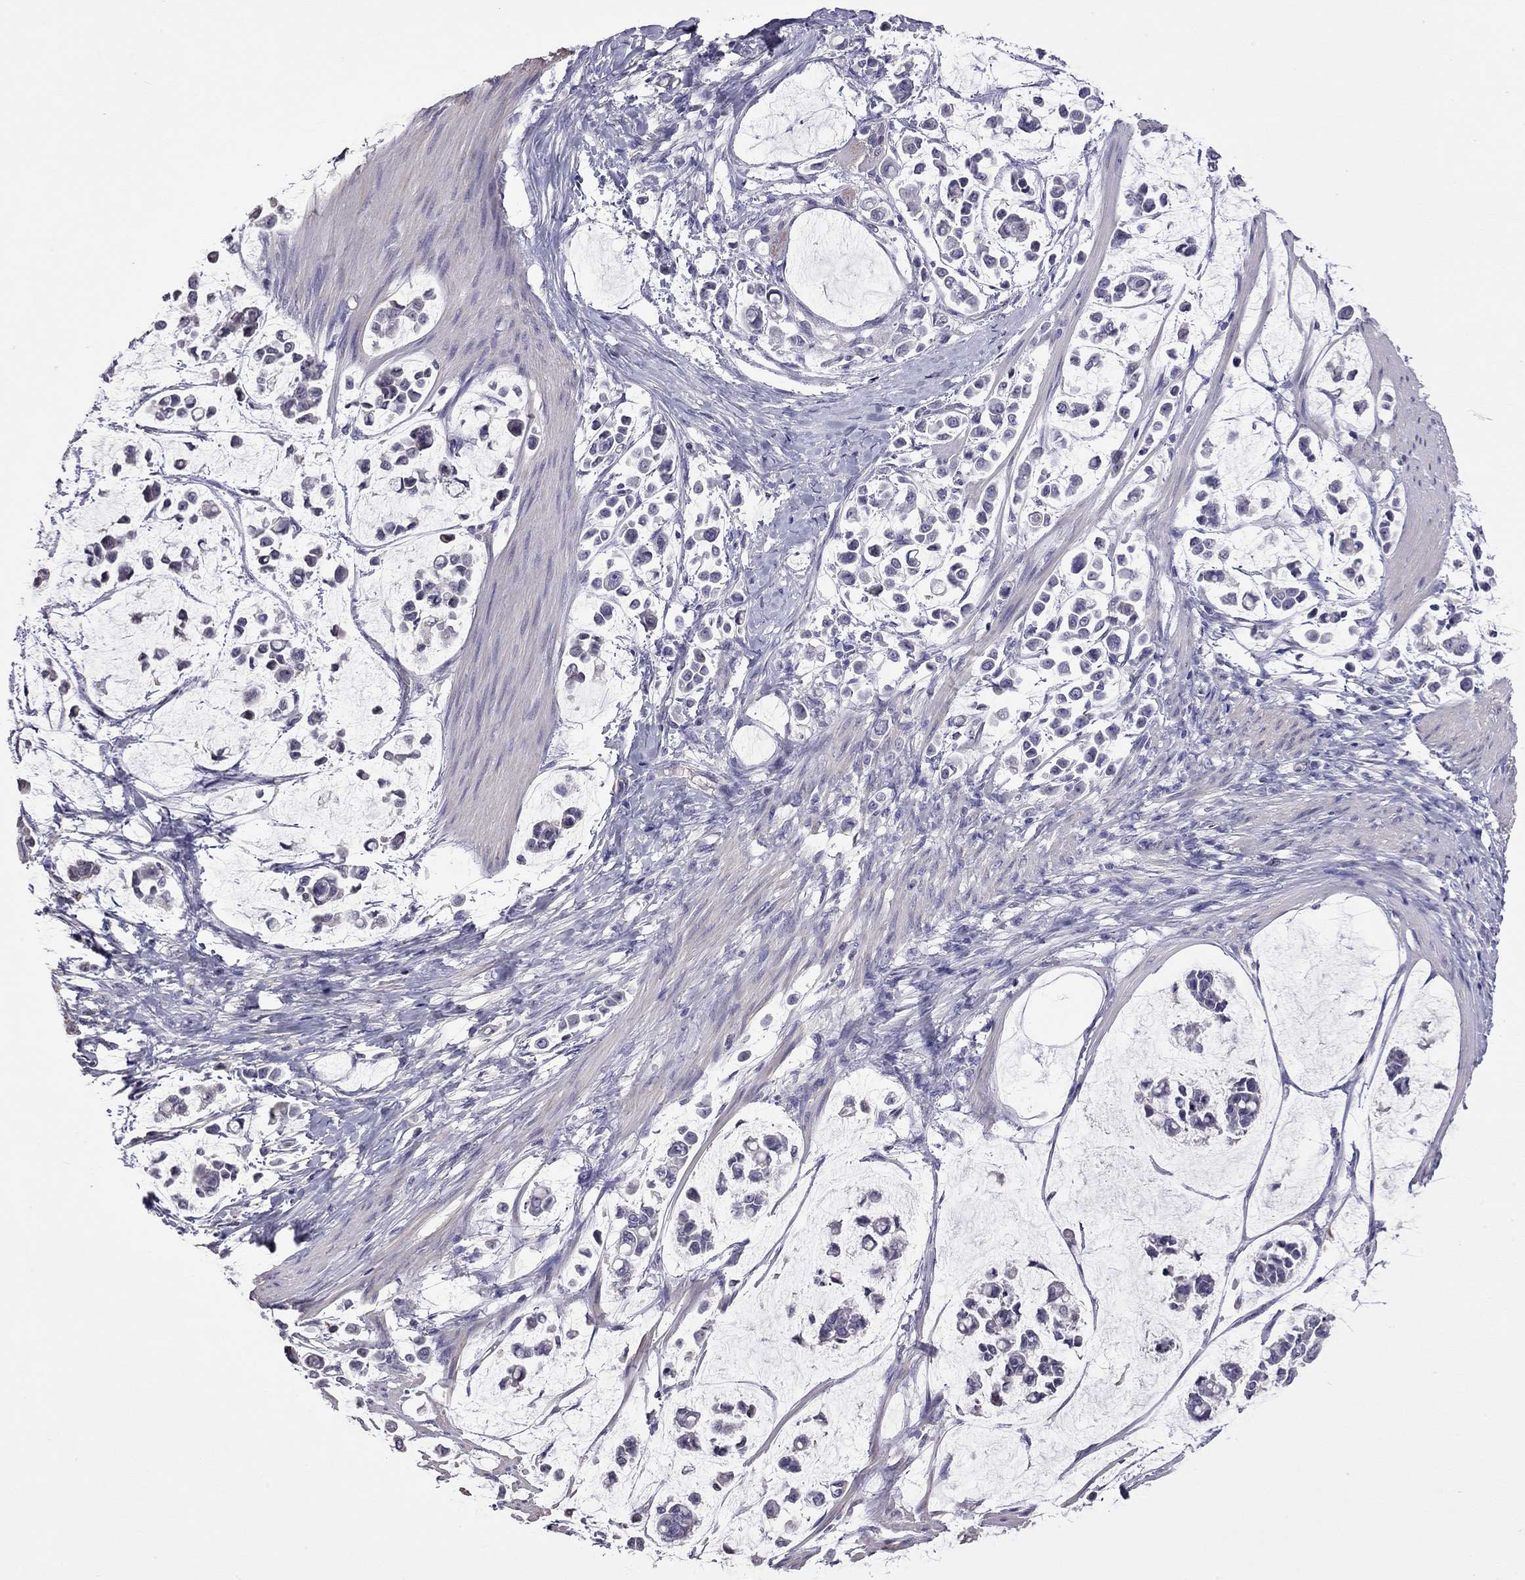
{"staining": {"intensity": "negative", "quantity": "none", "location": "none"}, "tissue": "stomach cancer", "cell_type": "Tumor cells", "image_type": "cancer", "snomed": [{"axis": "morphology", "description": "Adenocarcinoma, NOS"}, {"axis": "topography", "description": "Stomach"}], "caption": "Stomach cancer was stained to show a protein in brown. There is no significant expression in tumor cells.", "gene": "FEZ1", "patient": {"sex": "male", "age": 82}}